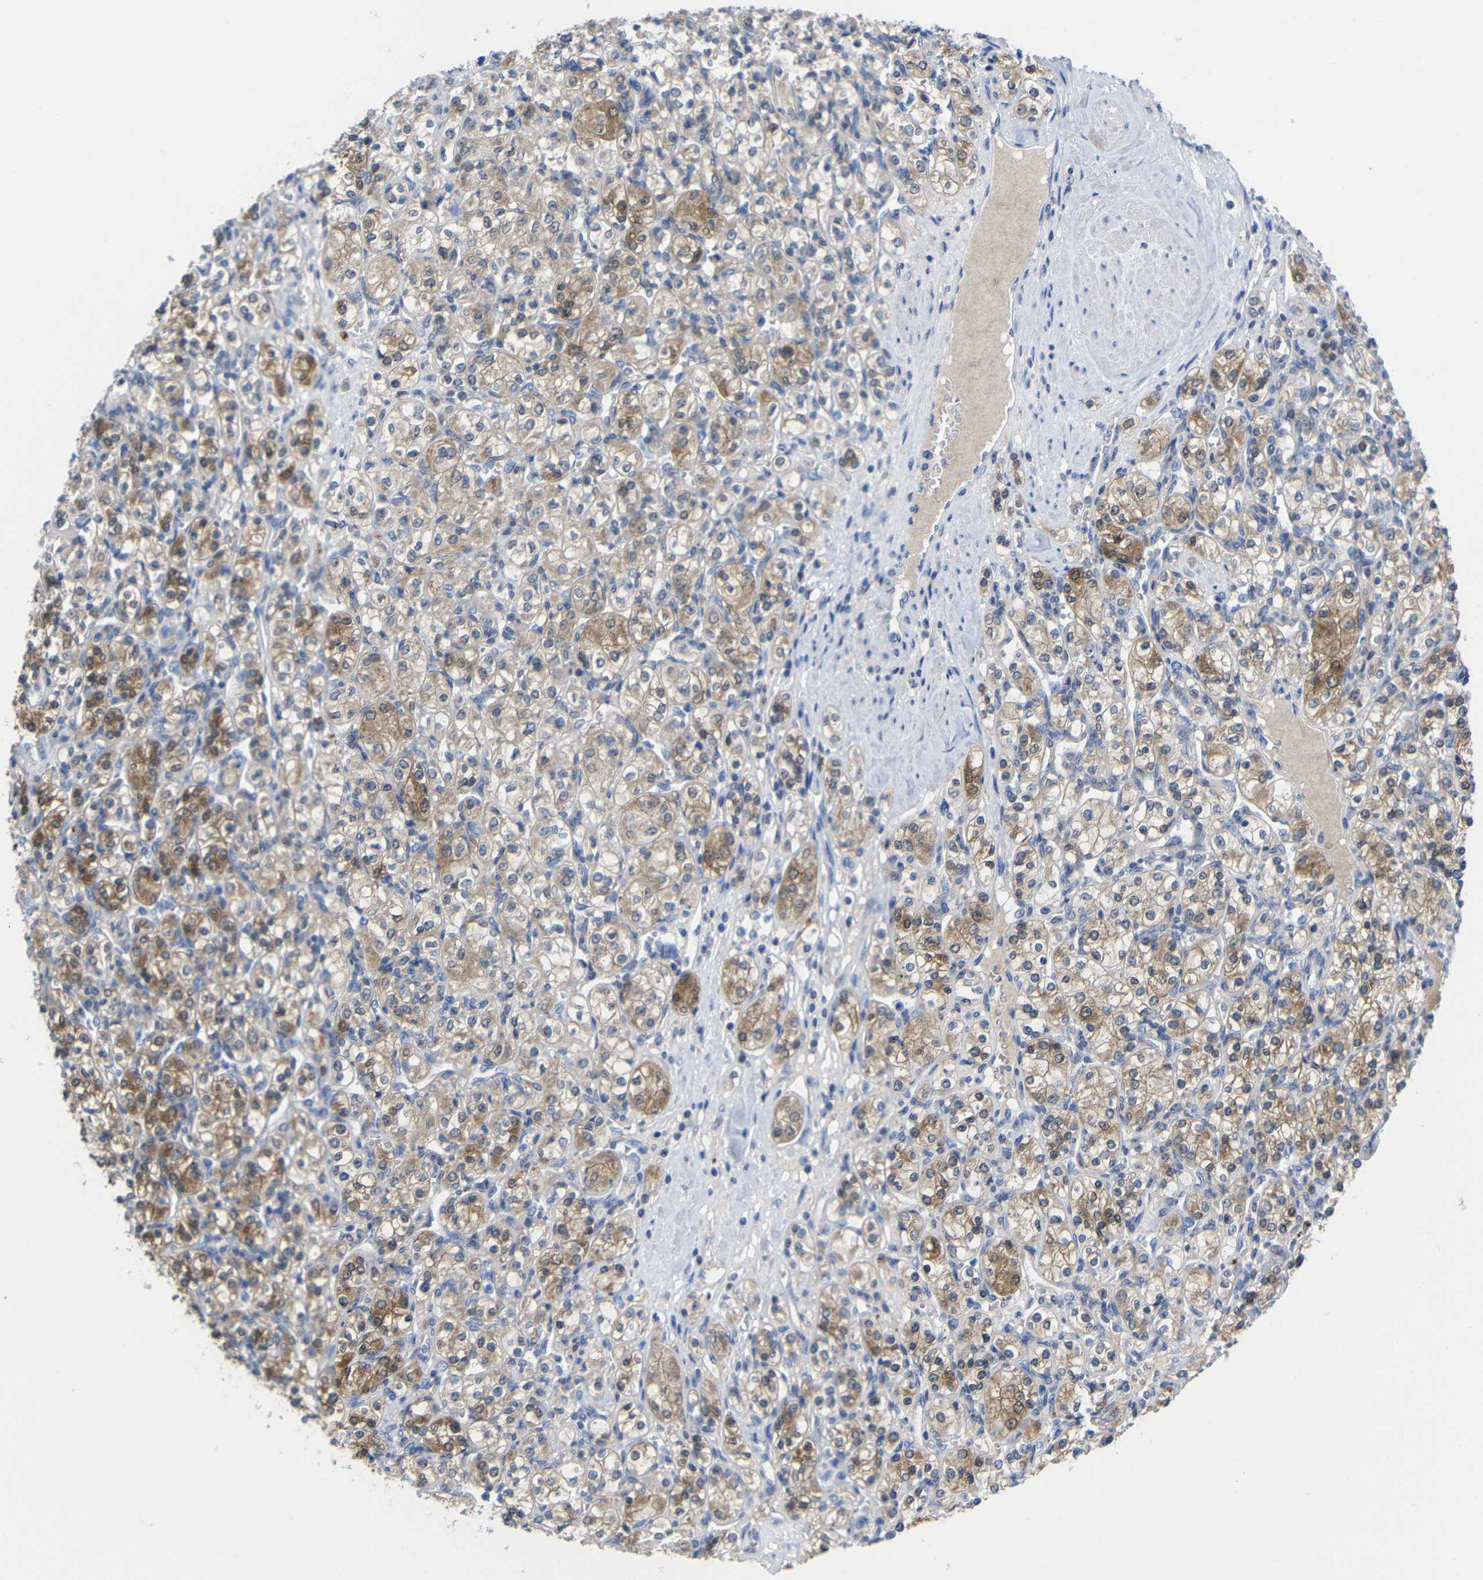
{"staining": {"intensity": "moderate", "quantity": ">75%", "location": "cytoplasmic/membranous"}, "tissue": "renal cancer", "cell_type": "Tumor cells", "image_type": "cancer", "snomed": [{"axis": "morphology", "description": "Adenocarcinoma, NOS"}, {"axis": "topography", "description": "Kidney"}], "caption": "Immunohistochemistry (IHC) photomicrograph of neoplastic tissue: adenocarcinoma (renal) stained using immunohistochemistry (IHC) demonstrates medium levels of moderate protein expression localized specifically in the cytoplasmic/membranous of tumor cells, appearing as a cytoplasmic/membranous brown color.", "gene": "PEBP1", "patient": {"sex": "male", "age": 77}}